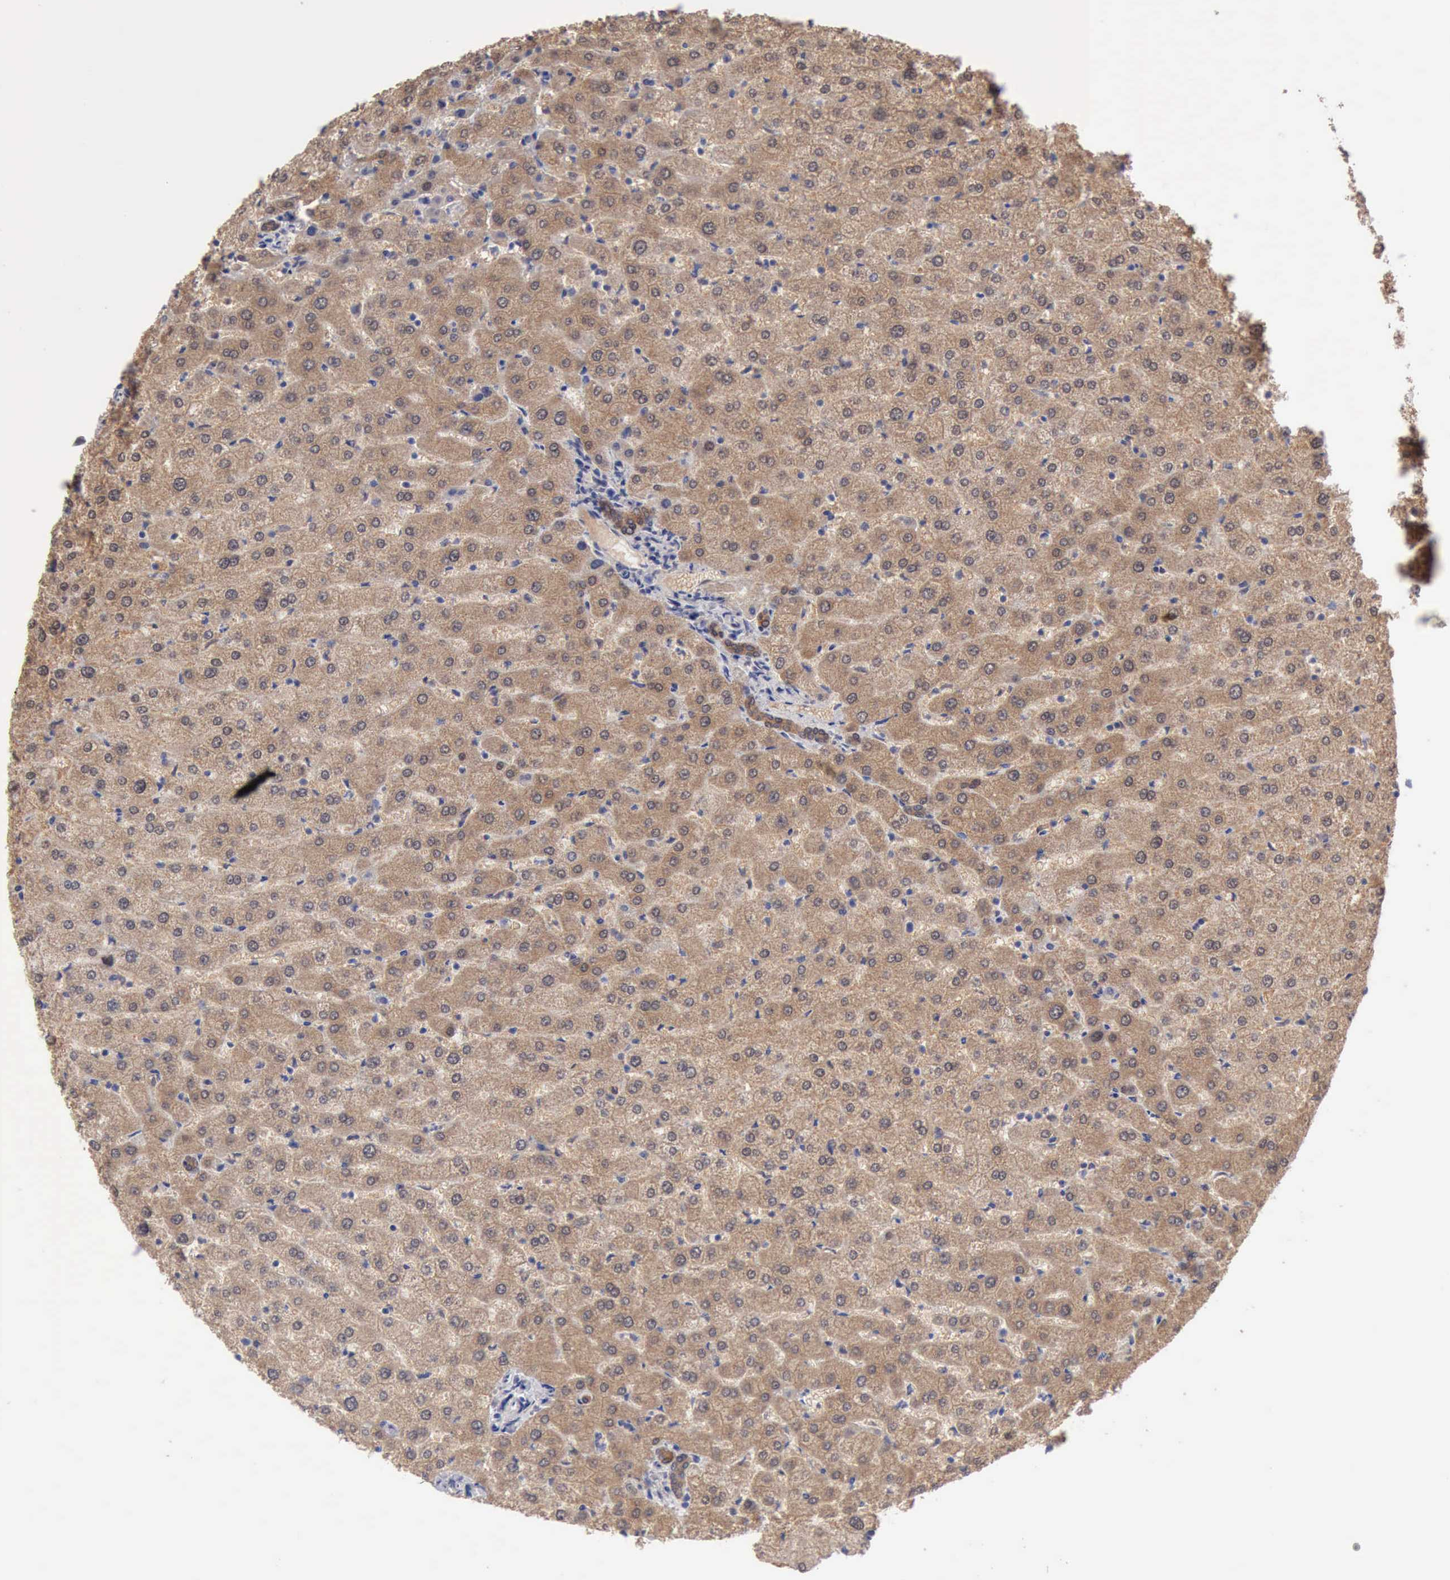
{"staining": {"intensity": "moderate", "quantity": ">75%", "location": "cytoplasmic/membranous"}, "tissue": "liver", "cell_type": "Cholangiocytes", "image_type": "normal", "snomed": [{"axis": "morphology", "description": "Normal tissue, NOS"}, {"axis": "morphology", "description": "Fibrosis, NOS"}, {"axis": "topography", "description": "Liver"}], "caption": "This micrograph exhibits immunohistochemistry (IHC) staining of benign human liver, with medium moderate cytoplasmic/membranous positivity in about >75% of cholangiocytes.", "gene": "PTGR2", "patient": {"sex": "female", "age": 29}}